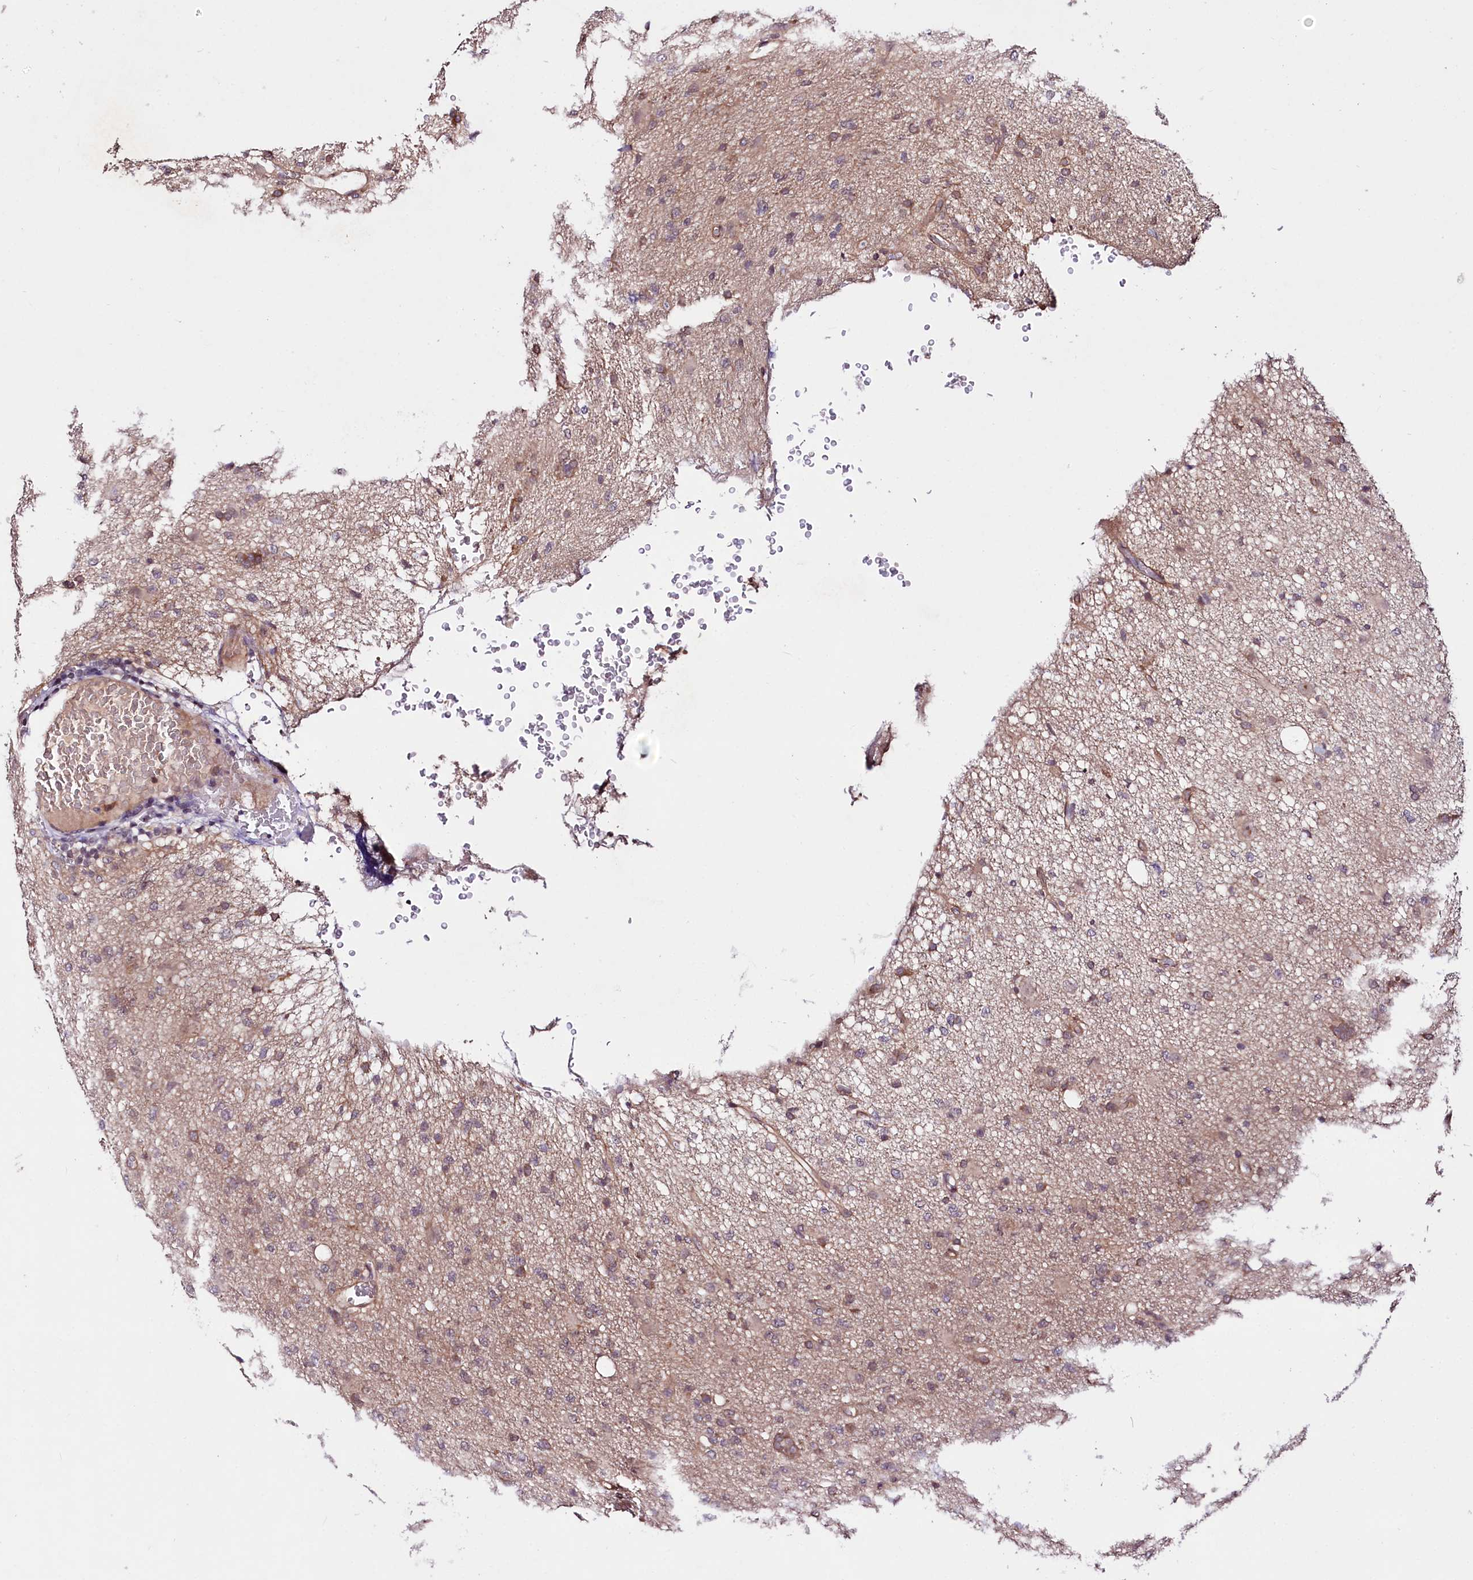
{"staining": {"intensity": "weak", "quantity": "25%-75%", "location": "cytoplasmic/membranous"}, "tissue": "glioma", "cell_type": "Tumor cells", "image_type": "cancer", "snomed": [{"axis": "morphology", "description": "Glioma, malignant, High grade"}, {"axis": "topography", "description": "Brain"}], "caption": "Immunohistochemical staining of malignant glioma (high-grade) demonstrates low levels of weak cytoplasmic/membranous protein positivity in approximately 25%-75% of tumor cells.", "gene": "TAFAZZIN", "patient": {"sex": "female", "age": 57}}